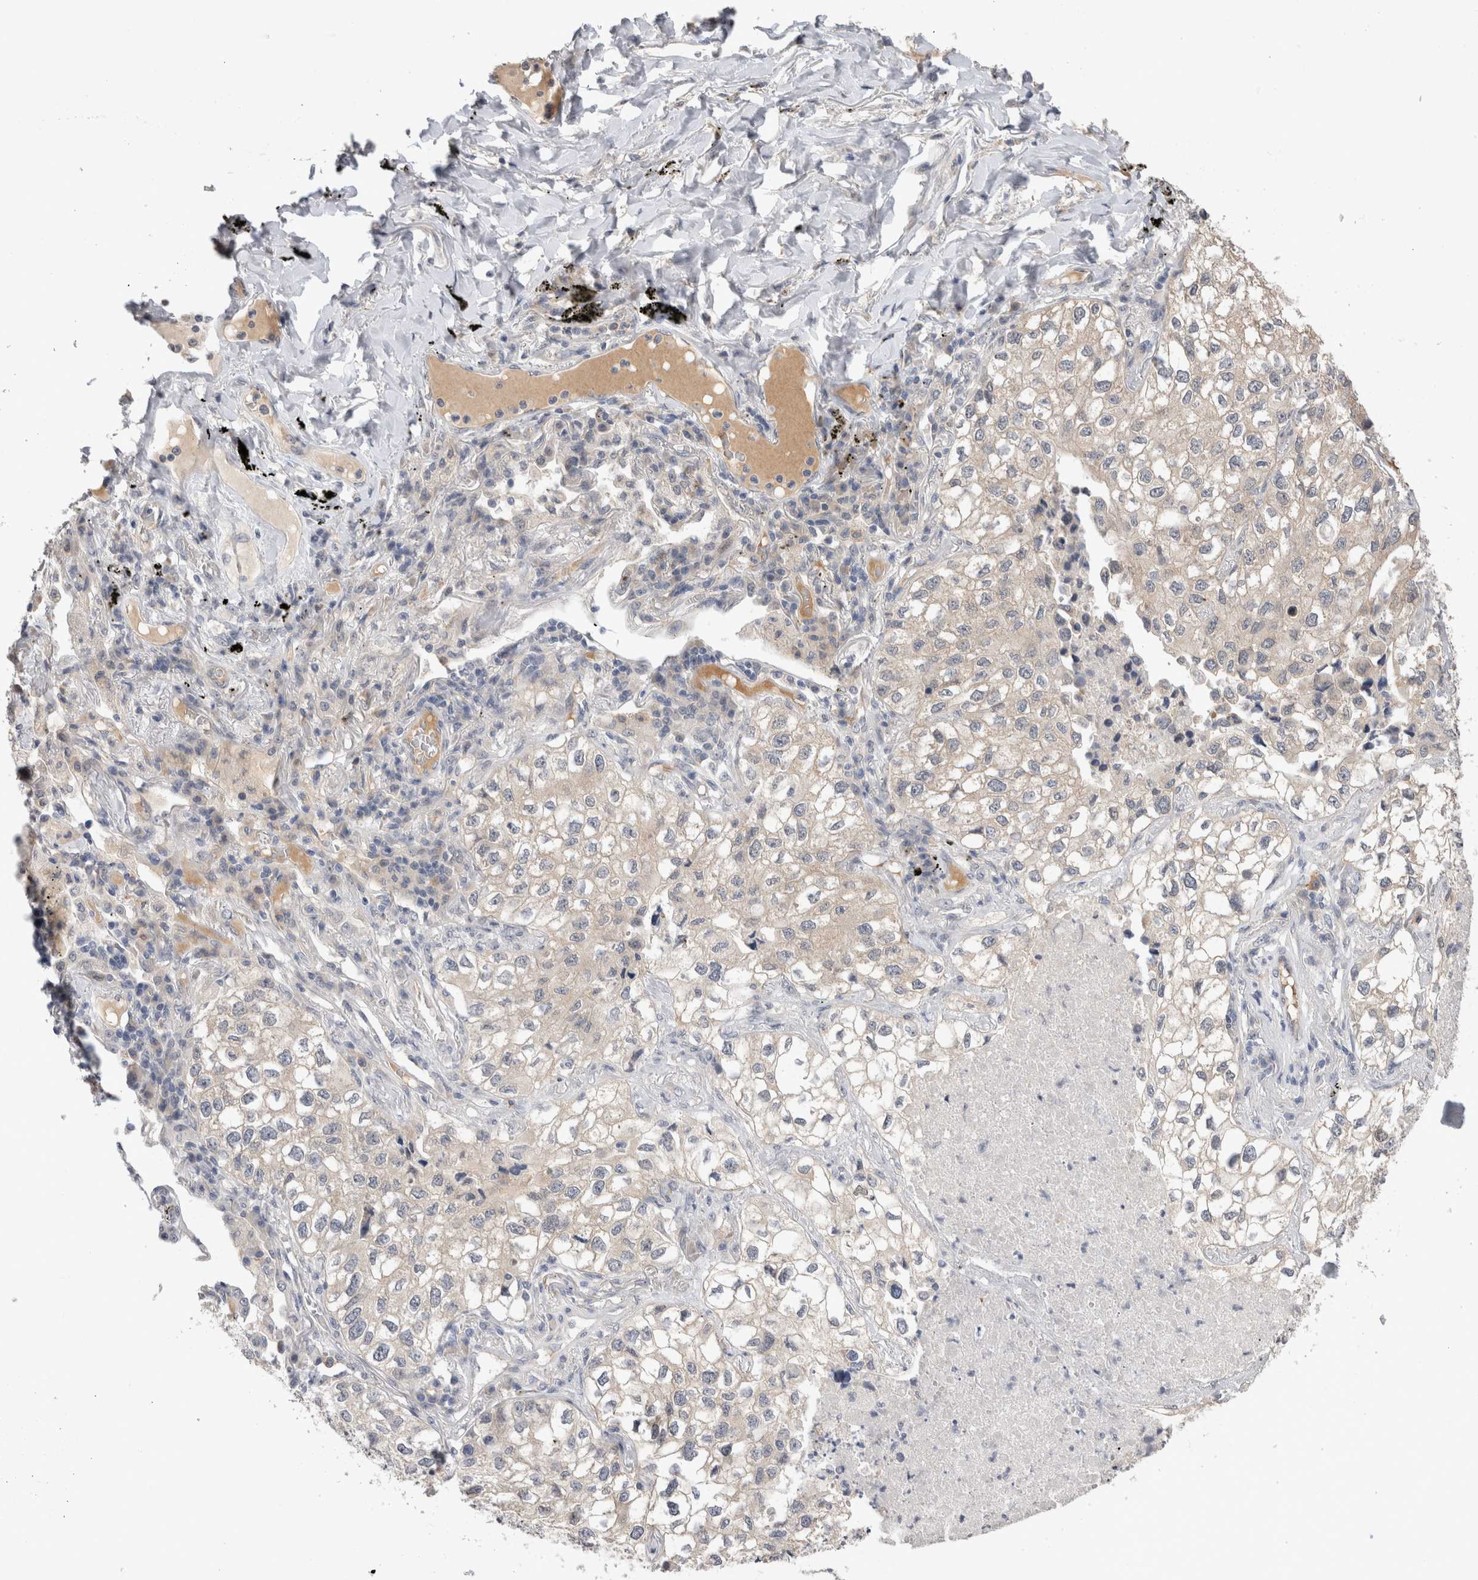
{"staining": {"intensity": "negative", "quantity": "none", "location": "none"}, "tissue": "lung cancer", "cell_type": "Tumor cells", "image_type": "cancer", "snomed": [{"axis": "morphology", "description": "Adenocarcinoma, NOS"}, {"axis": "topography", "description": "Lung"}], "caption": "Immunohistochemistry (IHC) image of neoplastic tissue: human adenocarcinoma (lung) stained with DAB reveals no significant protein expression in tumor cells.", "gene": "CRYBG1", "patient": {"sex": "male", "age": 63}}